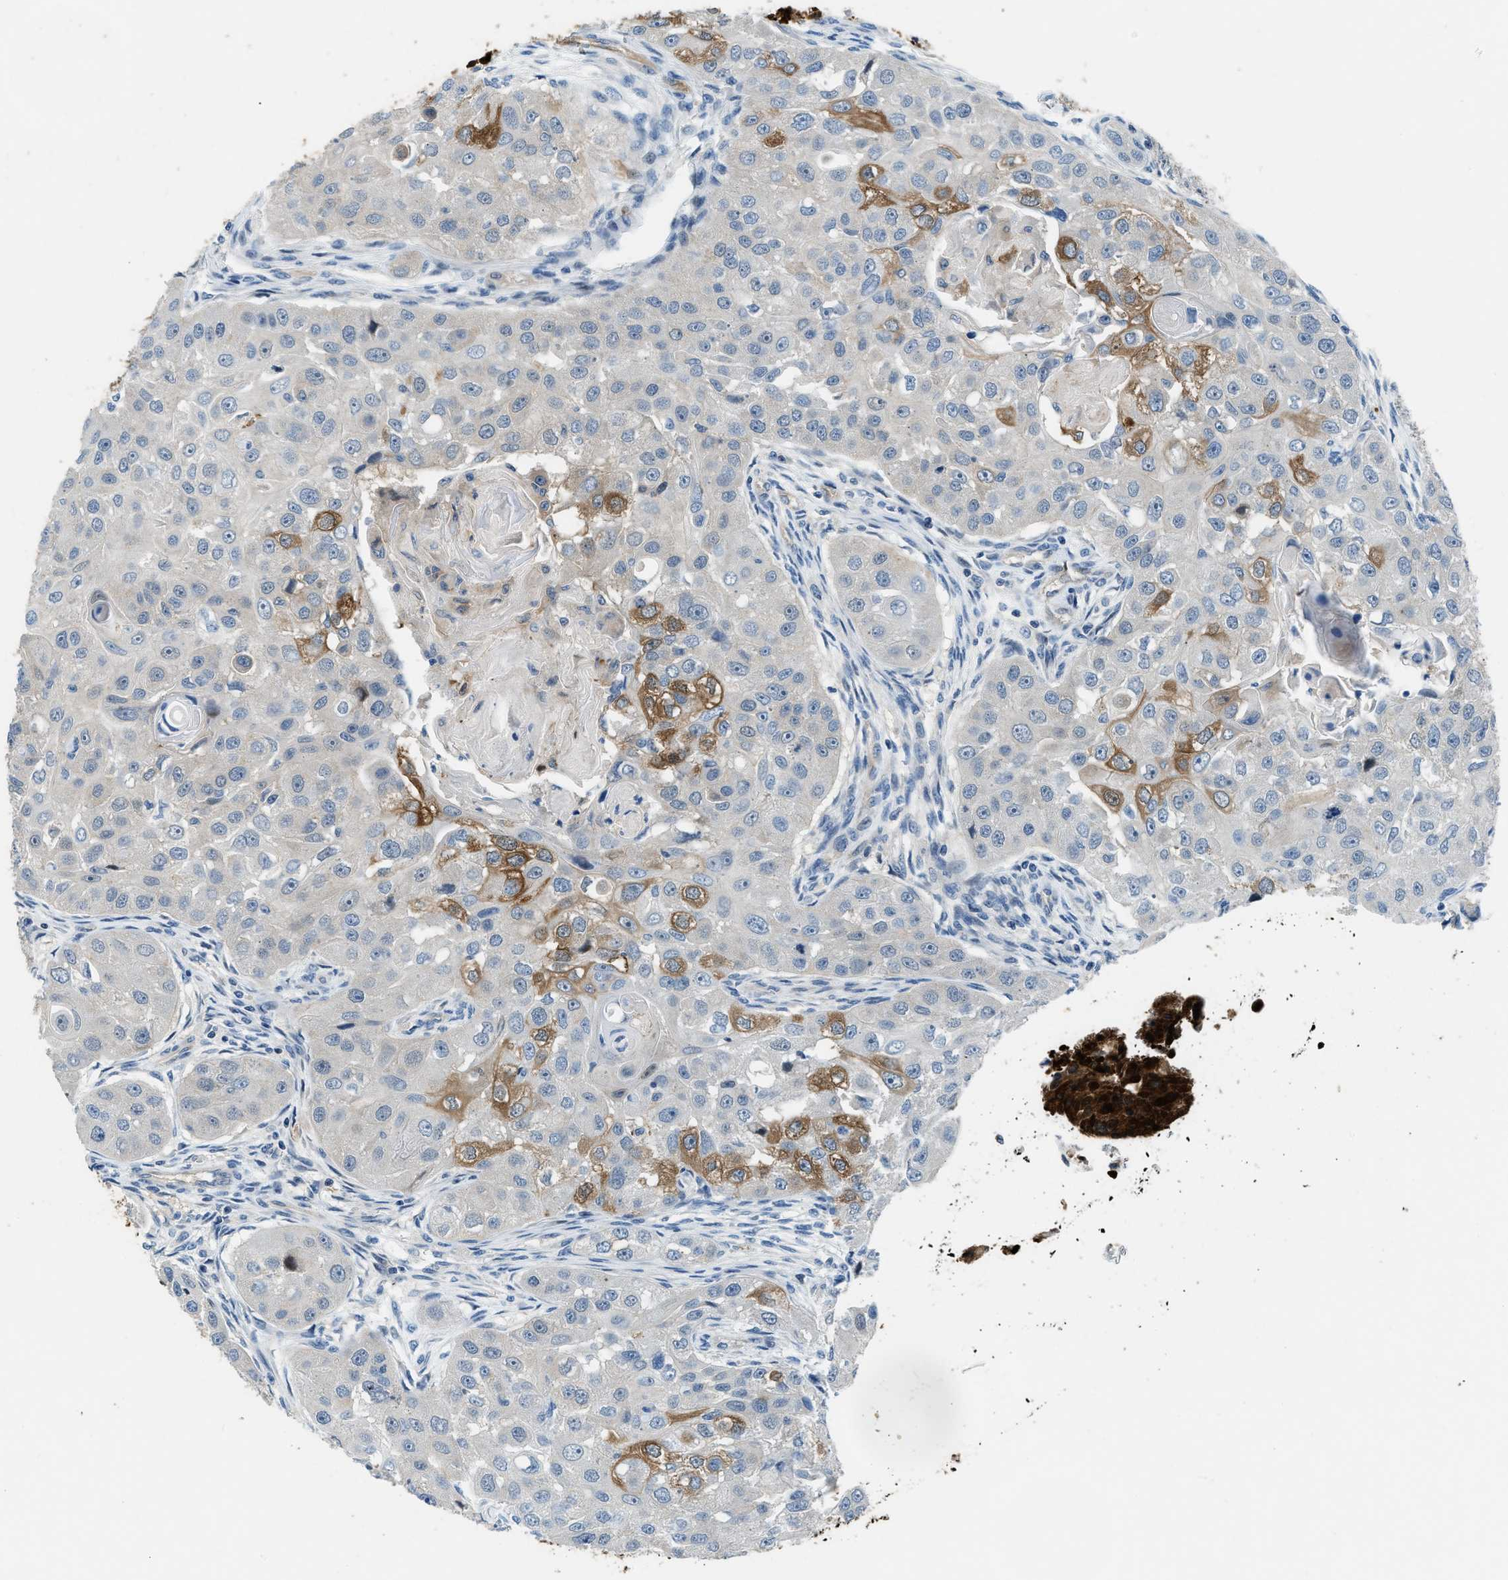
{"staining": {"intensity": "moderate", "quantity": "<25%", "location": "cytoplasmic/membranous"}, "tissue": "head and neck cancer", "cell_type": "Tumor cells", "image_type": "cancer", "snomed": [{"axis": "morphology", "description": "Normal tissue, NOS"}, {"axis": "morphology", "description": "Squamous cell carcinoma, NOS"}, {"axis": "topography", "description": "Skeletal muscle"}, {"axis": "topography", "description": "Head-Neck"}], "caption": "Head and neck squamous cell carcinoma stained for a protein displays moderate cytoplasmic/membranous positivity in tumor cells.", "gene": "PFKP", "patient": {"sex": "male", "age": 51}}